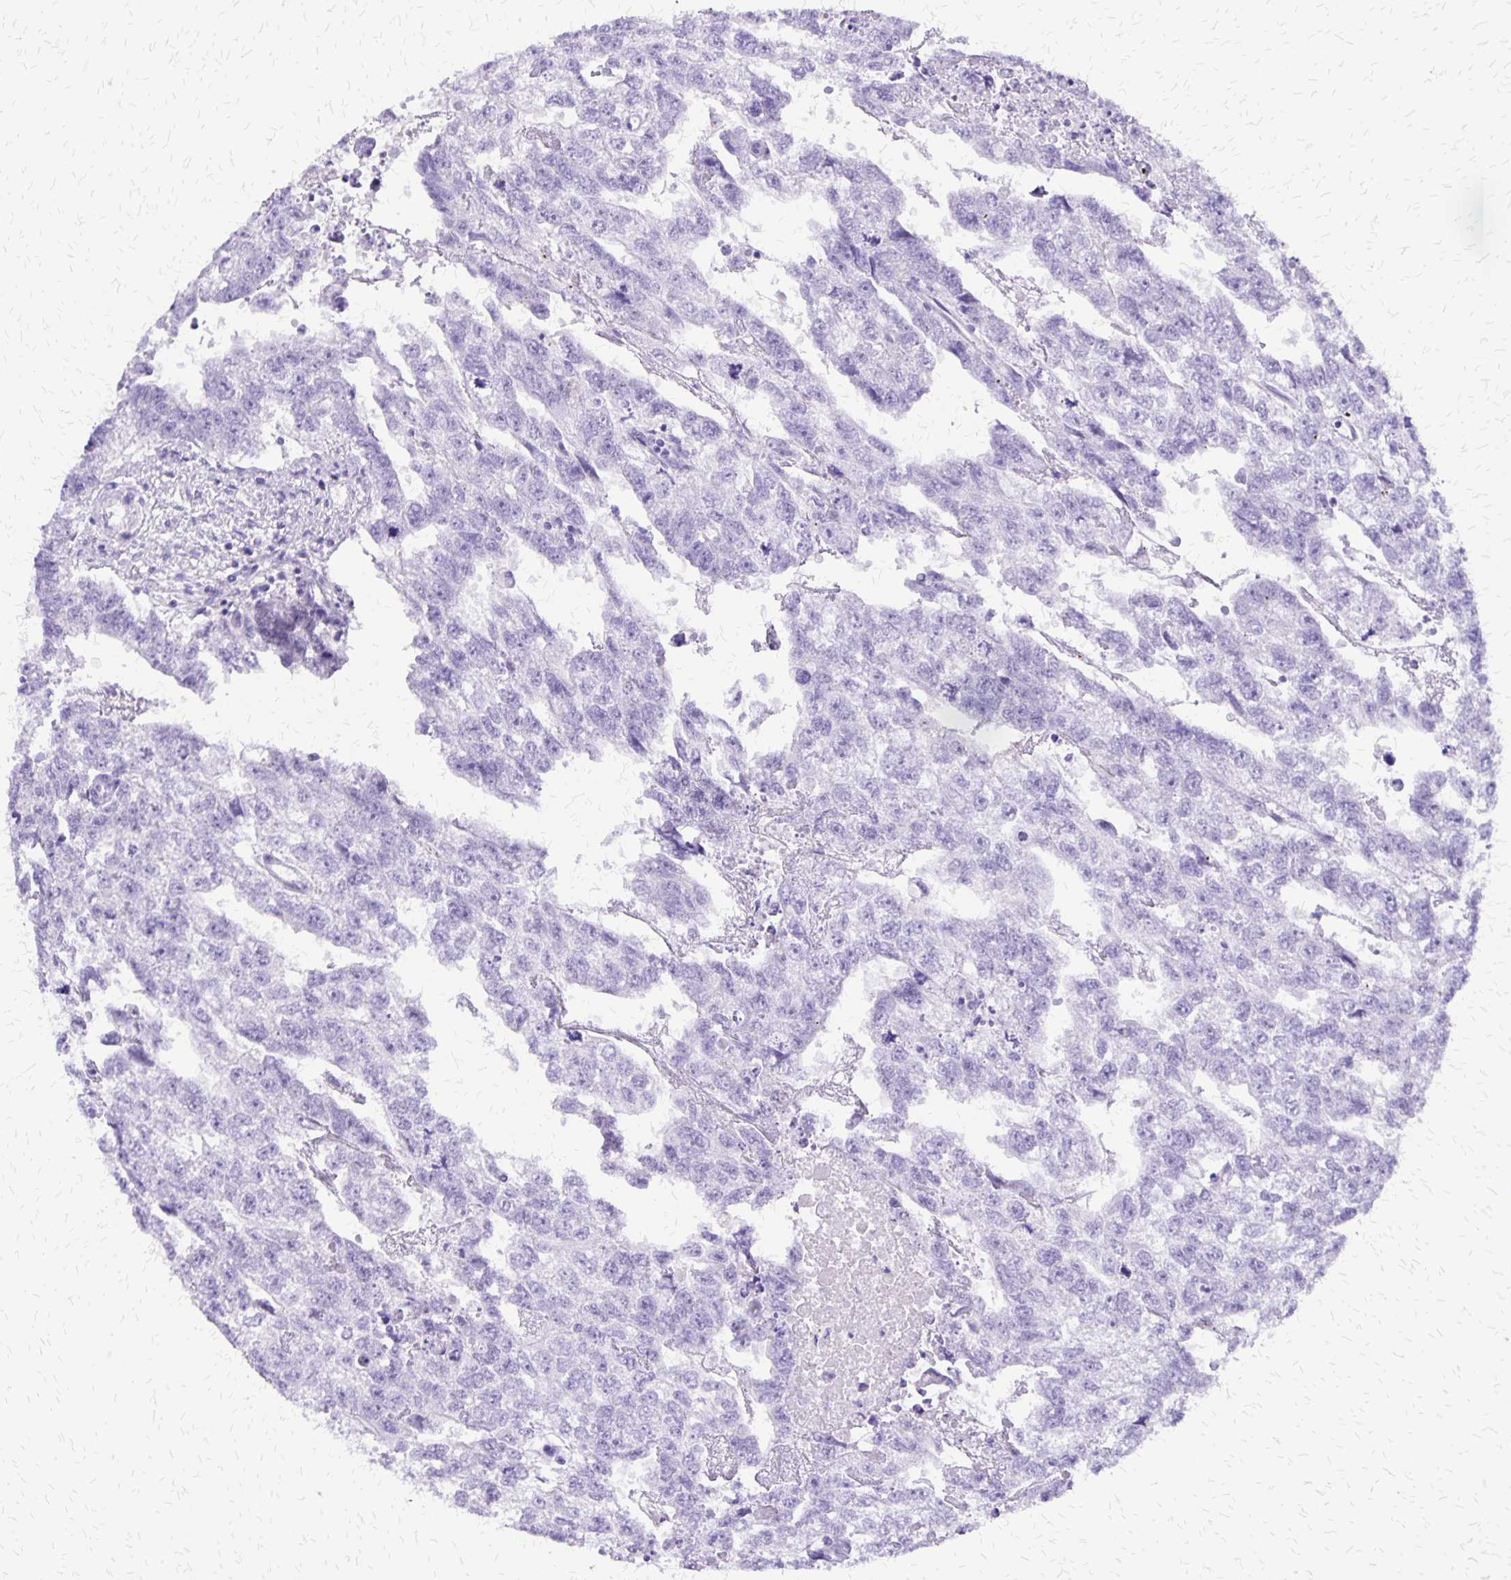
{"staining": {"intensity": "negative", "quantity": "none", "location": "none"}, "tissue": "testis cancer", "cell_type": "Tumor cells", "image_type": "cancer", "snomed": [{"axis": "morphology", "description": "Carcinoma, Embryonal, NOS"}, {"axis": "morphology", "description": "Teratoma, malignant, NOS"}, {"axis": "topography", "description": "Testis"}], "caption": "Tumor cells are negative for protein expression in human embryonal carcinoma (testis). Nuclei are stained in blue.", "gene": "SLC13A2", "patient": {"sex": "male", "age": 44}}